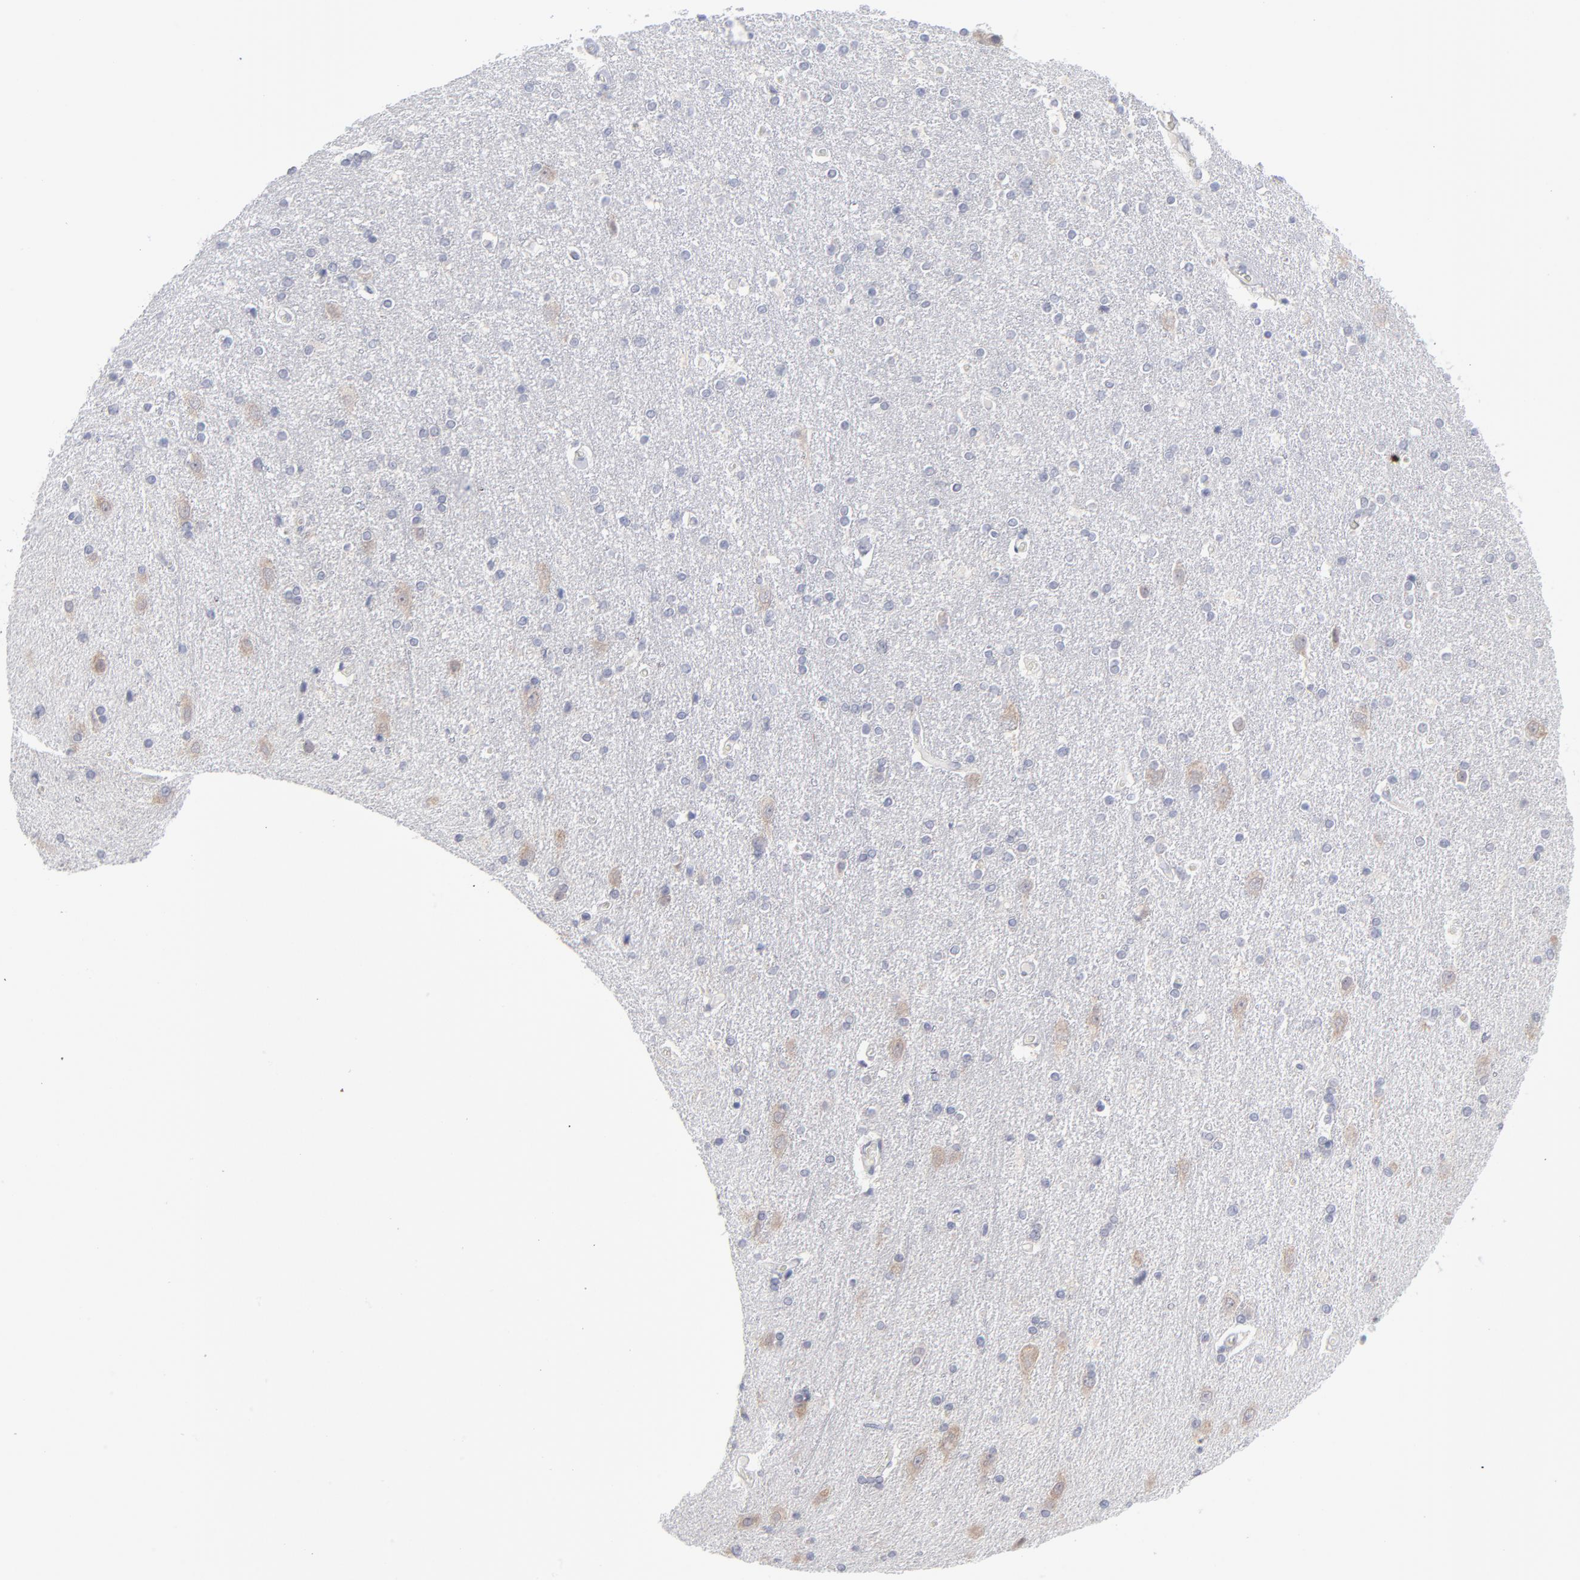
{"staining": {"intensity": "negative", "quantity": "none", "location": "none"}, "tissue": "caudate", "cell_type": "Glial cells", "image_type": "normal", "snomed": [{"axis": "morphology", "description": "Normal tissue, NOS"}, {"axis": "topography", "description": "Lateral ventricle wall"}], "caption": "This is an immunohistochemistry (IHC) image of normal human caudate. There is no expression in glial cells.", "gene": "RPS24", "patient": {"sex": "female", "age": 54}}